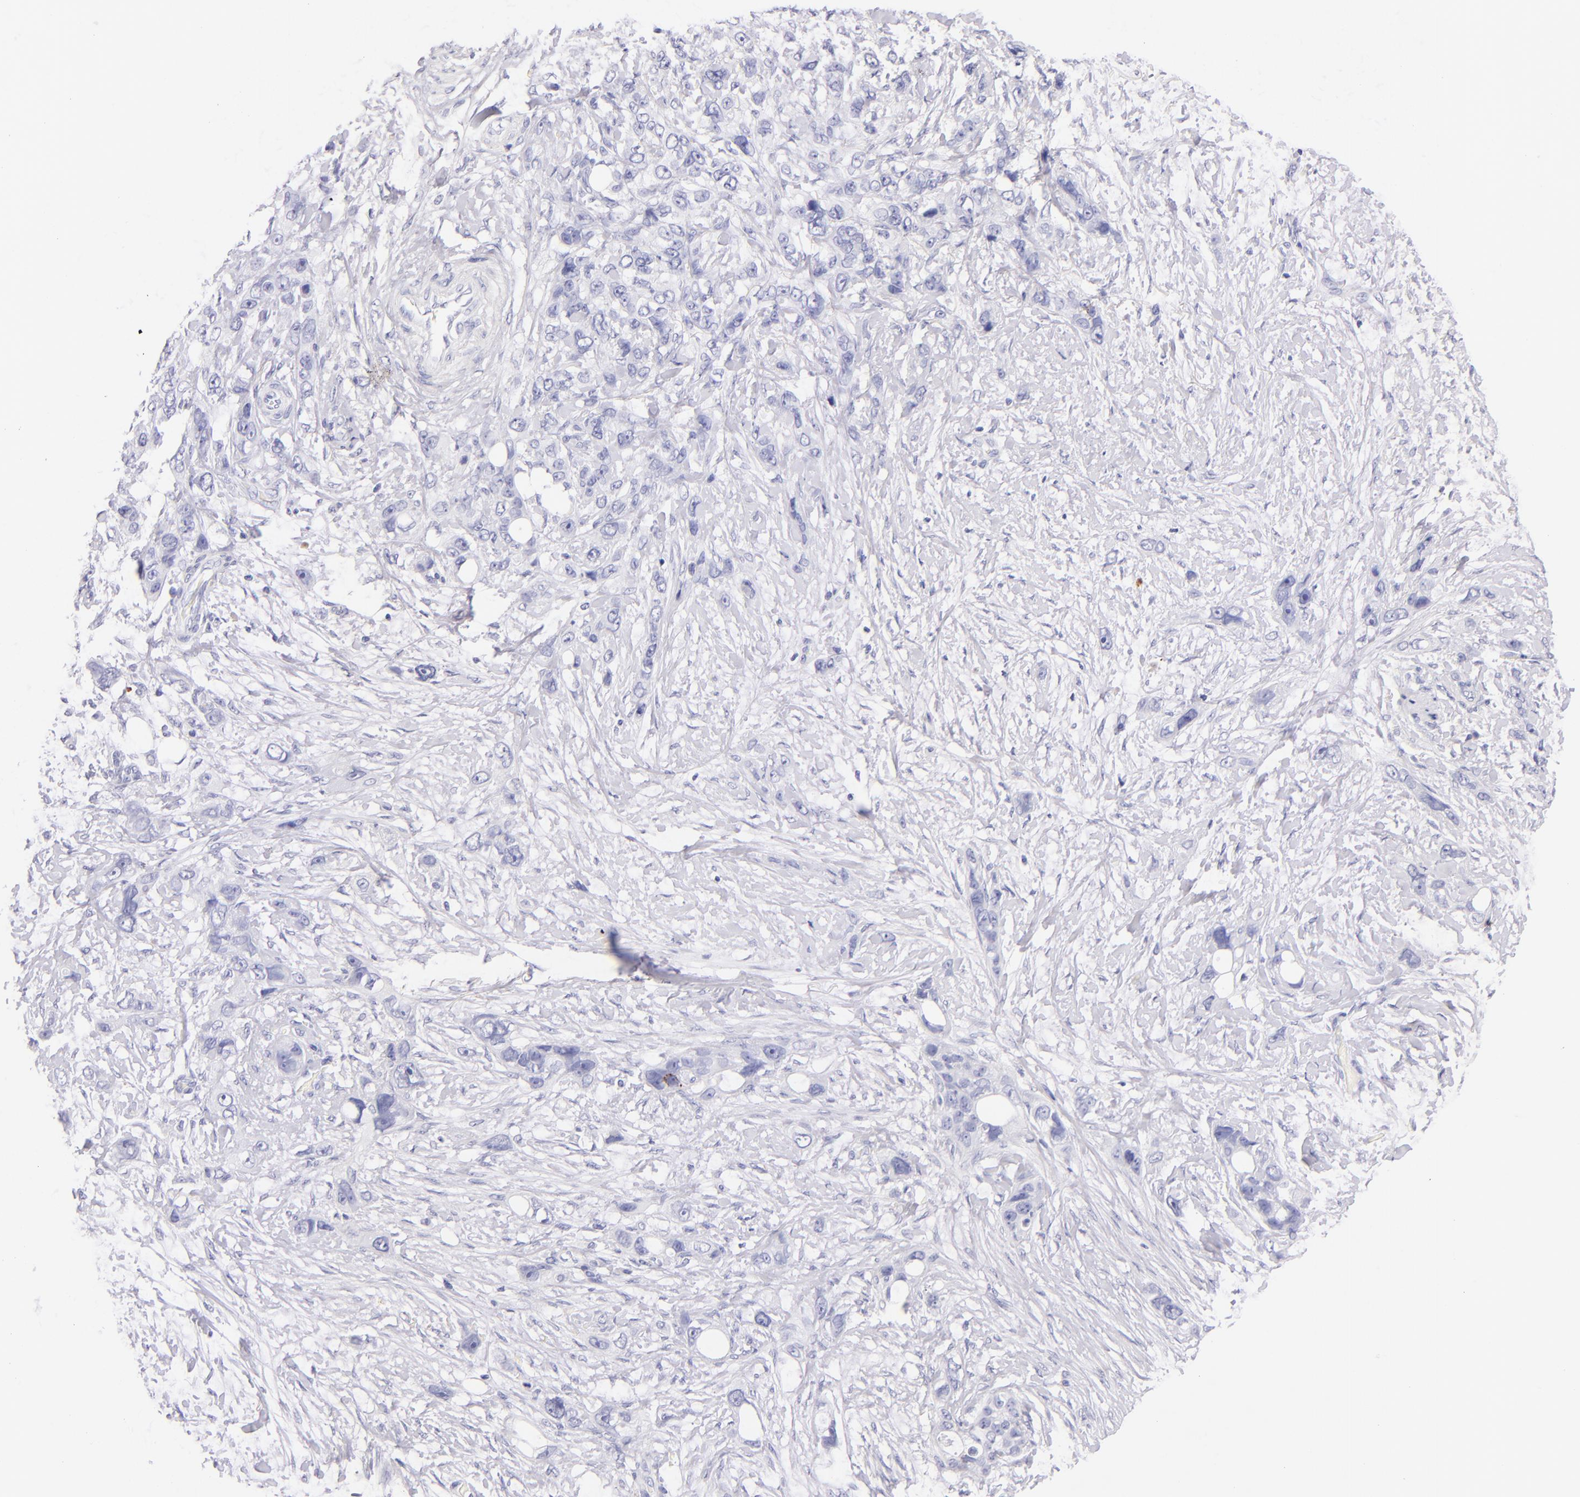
{"staining": {"intensity": "negative", "quantity": "none", "location": "none"}, "tissue": "stomach cancer", "cell_type": "Tumor cells", "image_type": "cancer", "snomed": [{"axis": "morphology", "description": "Adenocarcinoma, NOS"}, {"axis": "topography", "description": "Stomach, upper"}], "caption": "Tumor cells show no significant expression in adenocarcinoma (stomach).", "gene": "SDC1", "patient": {"sex": "male", "age": 47}}